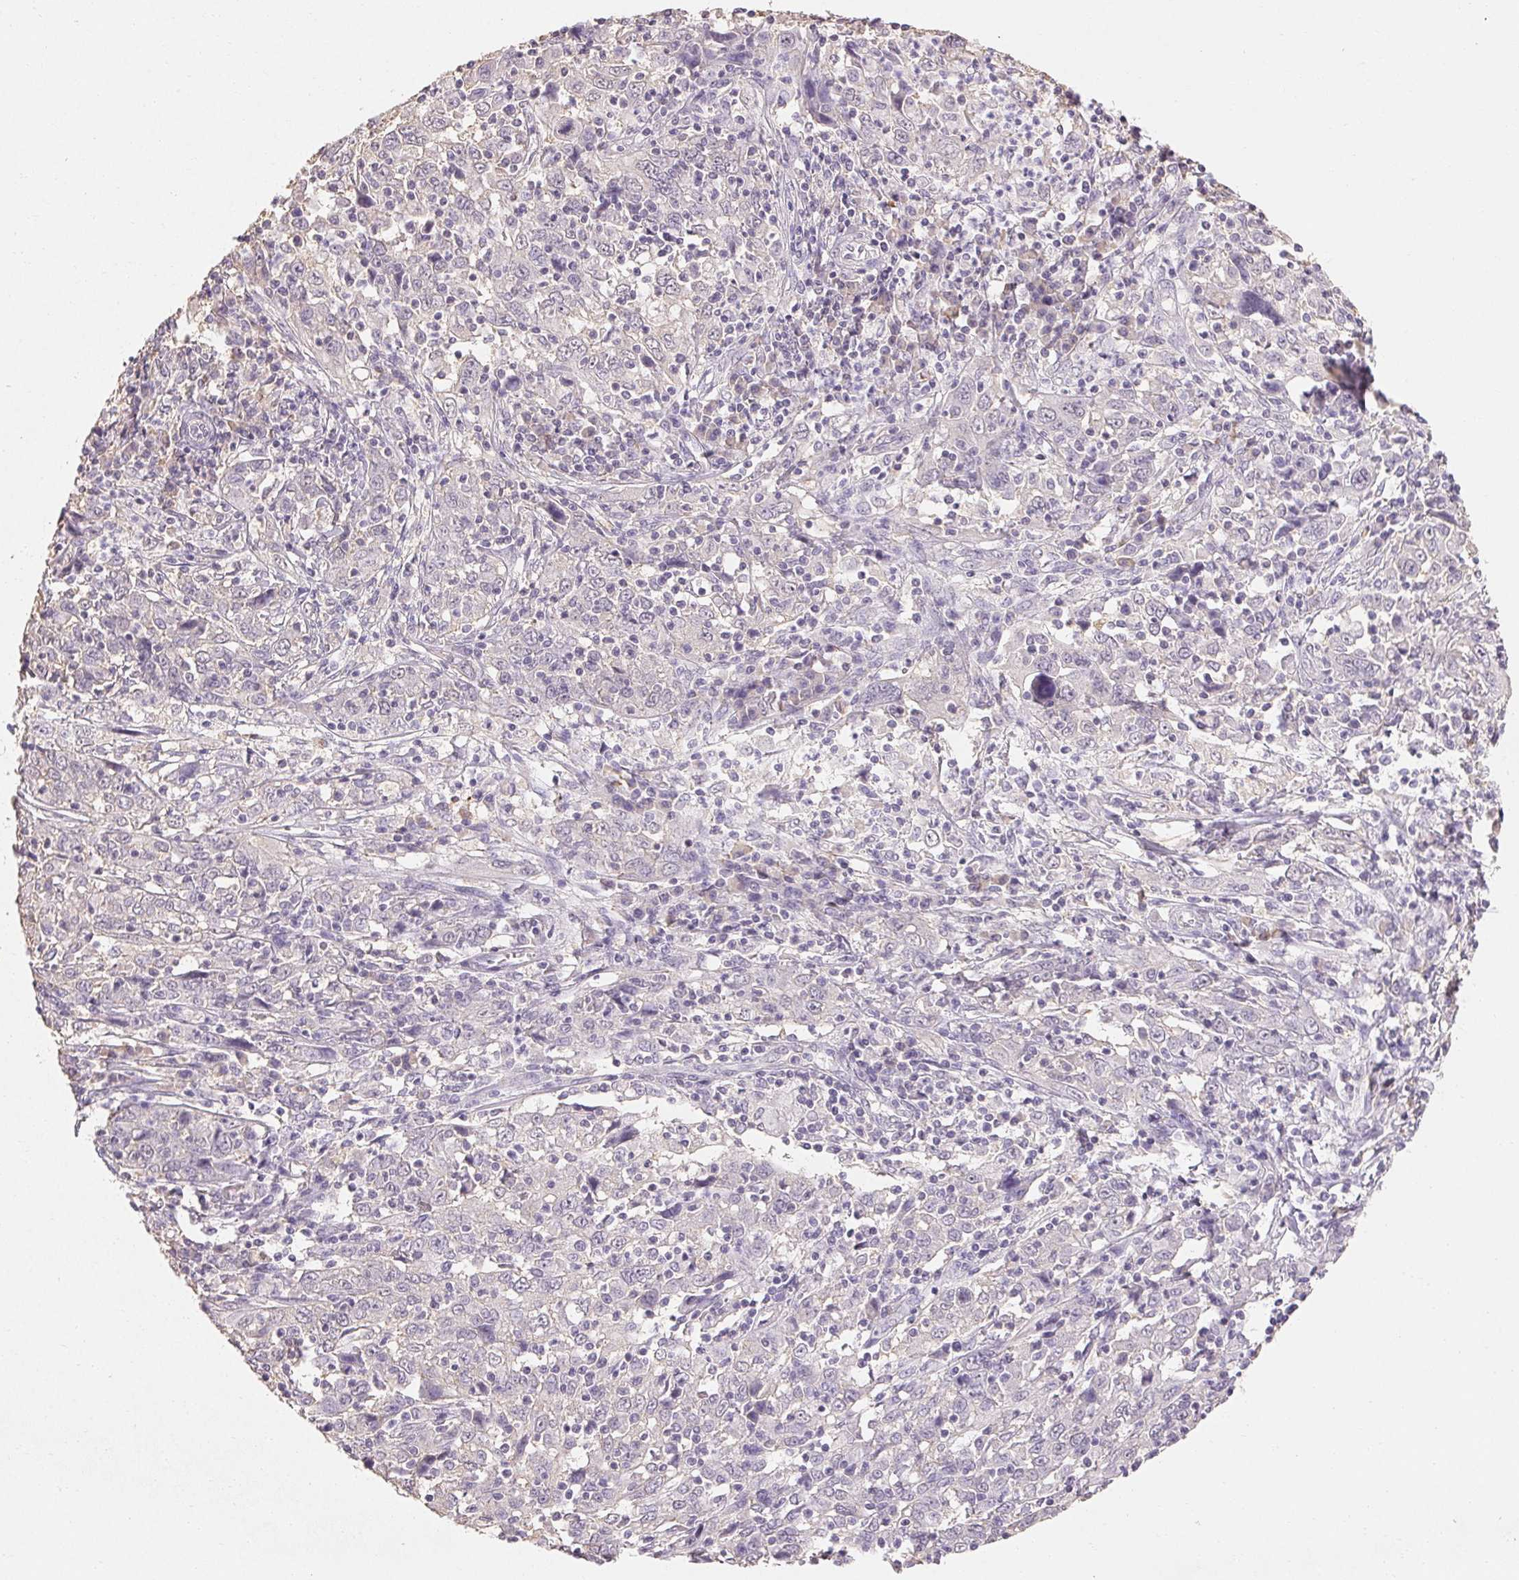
{"staining": {"intensity": "negative", "quantity": "none", "location": "none"}, "tissue": "cervical cancer", "cell_type": "Tumor cells", "image_type": "cancer", "snomed": [{"axis": "morphology", "description": "Squamous cell carcinoma, NOS"}, {"axis": "topography", "description": "Cervix"}], "caption": "The photomicrograph reveals no significant staining in tumor cells of cervical cancer (squamous cell carcinoma).", "gene": "MAP7D2", "patient": {"sex": "female", "age": 46}}